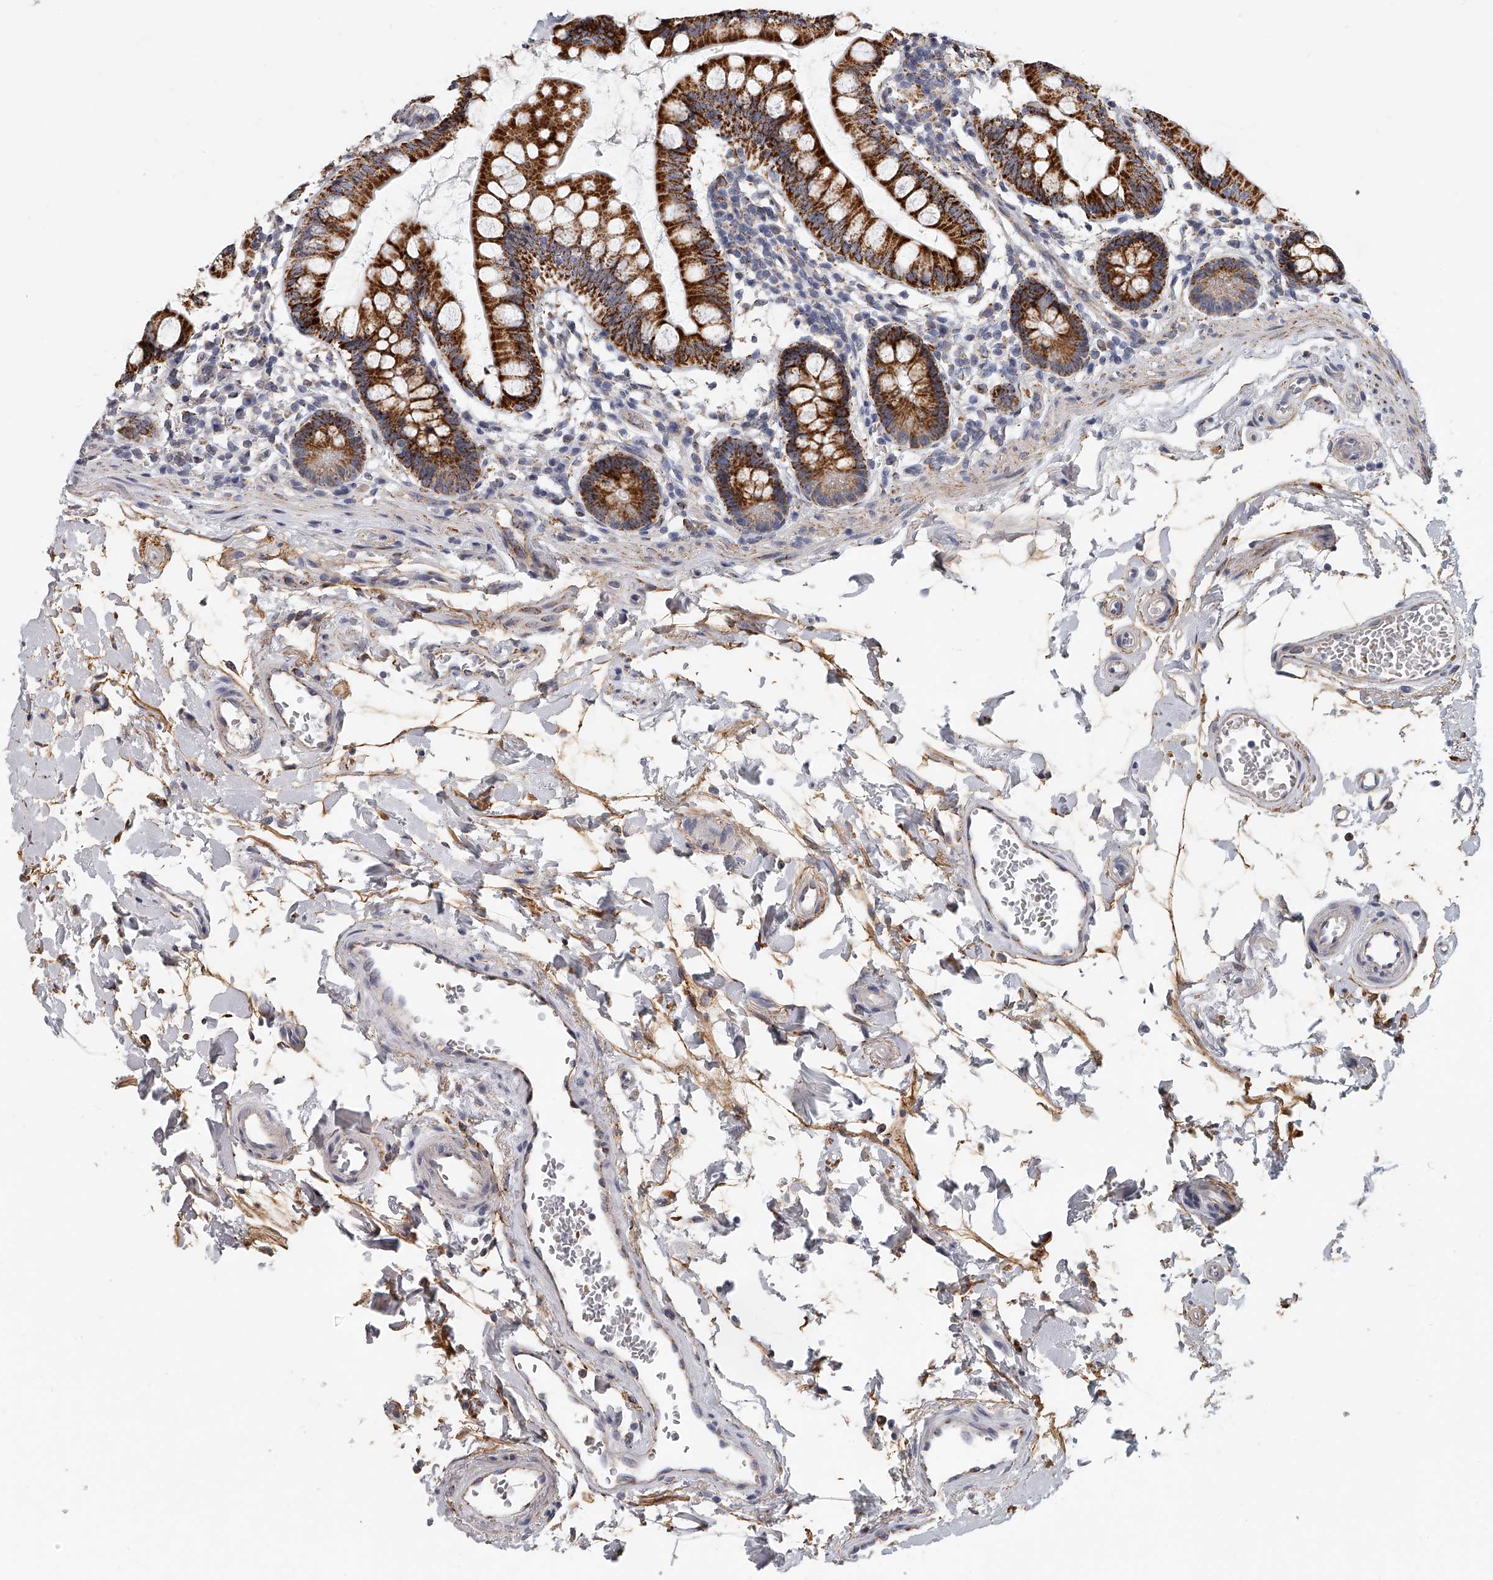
{"staining": {"intensity": "strong", "quantity": ">75%", "location": "cytoplasmic/membranous"}, "tissue": "small intestine", "cell_type": "Glandular cells", "image_type": "normal", "snomed": [{"axis": "morphology", "description": "Normal tissue, NOS"}, {"axis": "topography", "description": "Small intestine"}], "caption": "Strong cytoplasmic/membranous expression is present in about >75% of glandular cells in normal small intestine. The staining was performed using DAB to visualize the protein expression in brown, while the nuclei were stained in blue with hematoxylin (Magnification: 20x).", "gene": "KLHL7", "patient": {"sex": "female", "age": 84}}